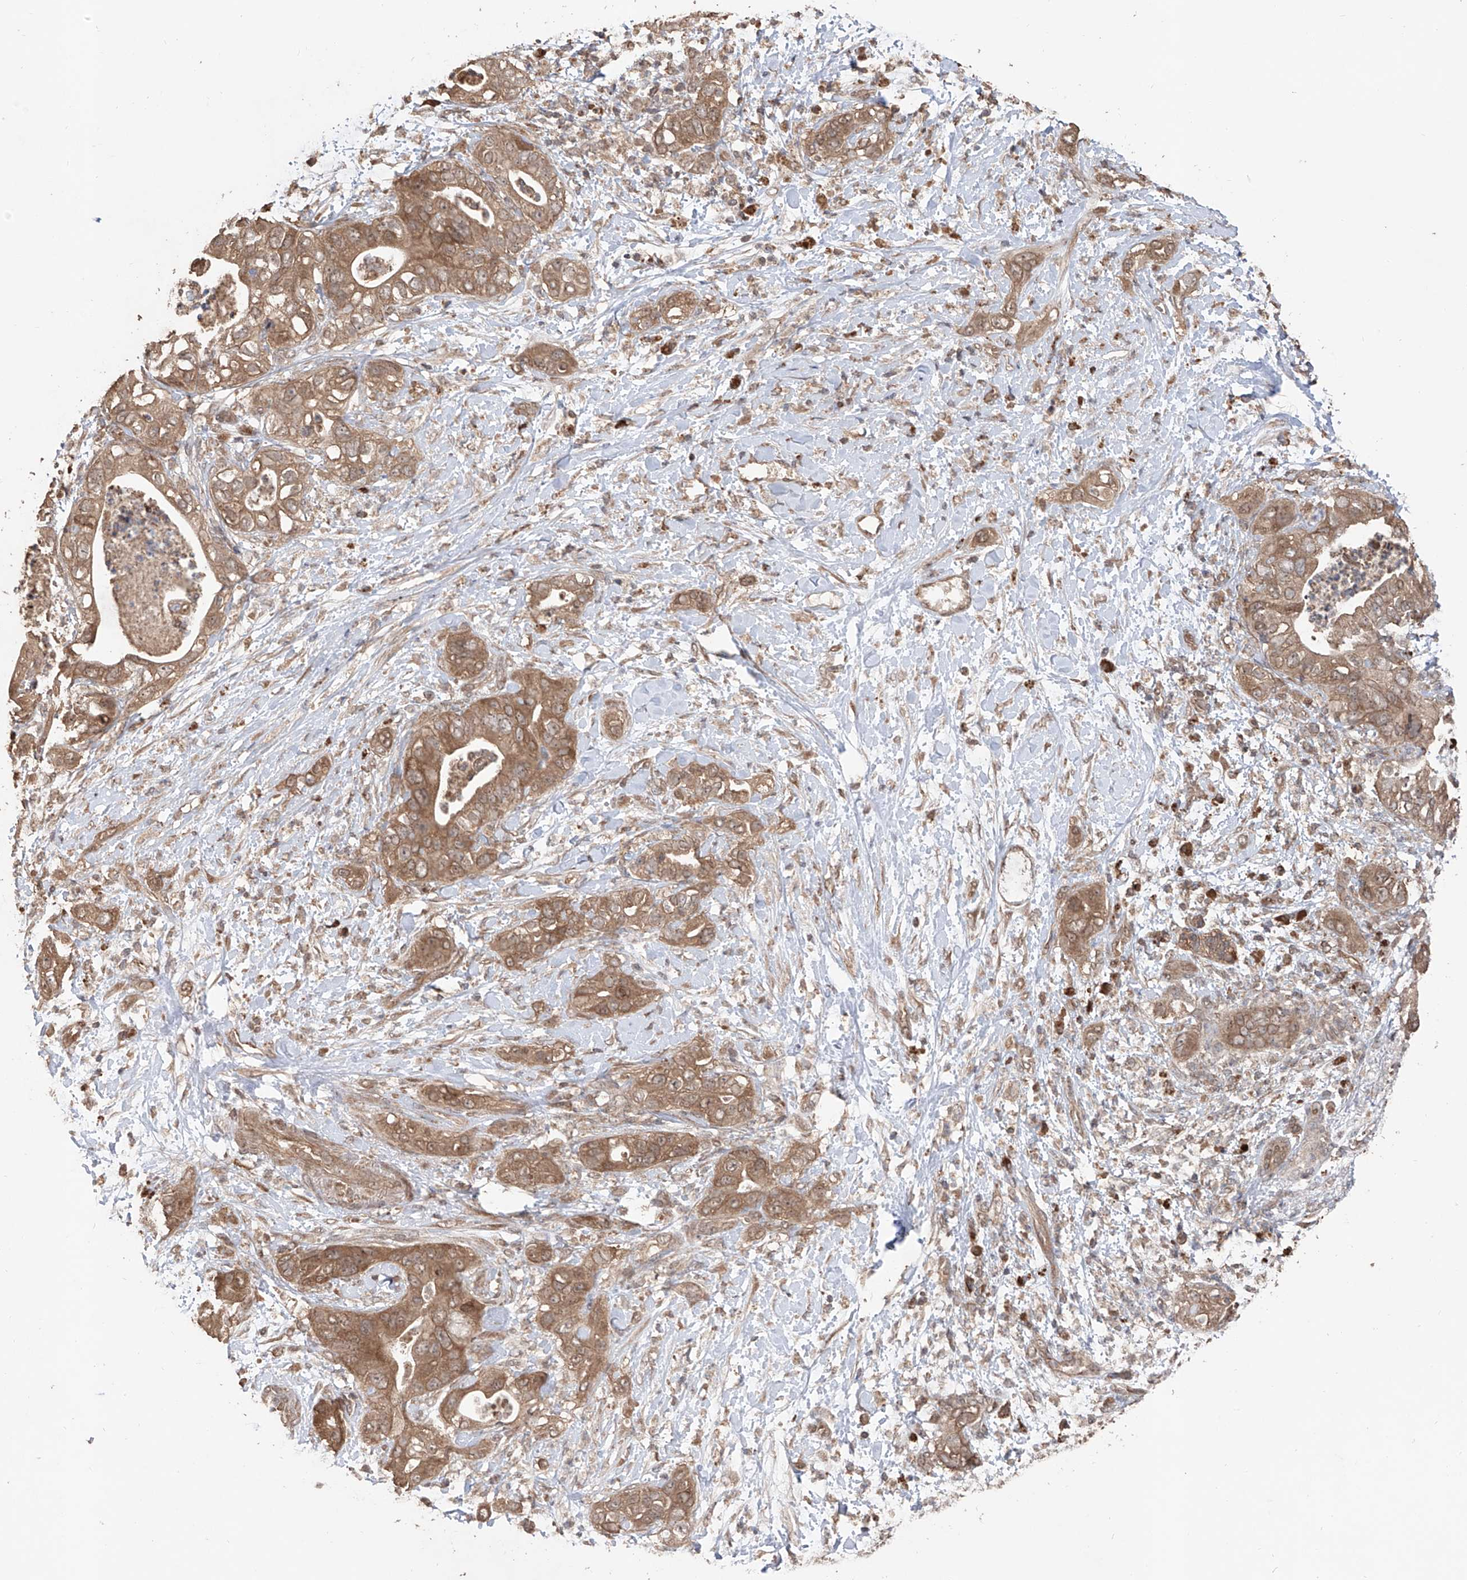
{"staining": {"intensity": "moderate", "quantity": ">75%", "location": "cytoplasmic/membranous"}, "tissue": "pancreatic cancer", "cell_type": "Tumor cells", "image_type": "cancer", "snomed": [{"axis": "morphology", "description": "Adenocarcinoma, NOS"}, {"axis": "topography", "description": "Pancreas"}], "caption": "Protein positivity by IHC exhibits moderate cytoplasmic/membranous expression in about >75% of tumor cells in pancreatic adenocarcinoma. (DAB (3,3'-diaminobenzidine) IHC with brightfield microscopy, high magnification).", "gene": "FAM135A", "patient": {"sex": "female", "age": 78}}